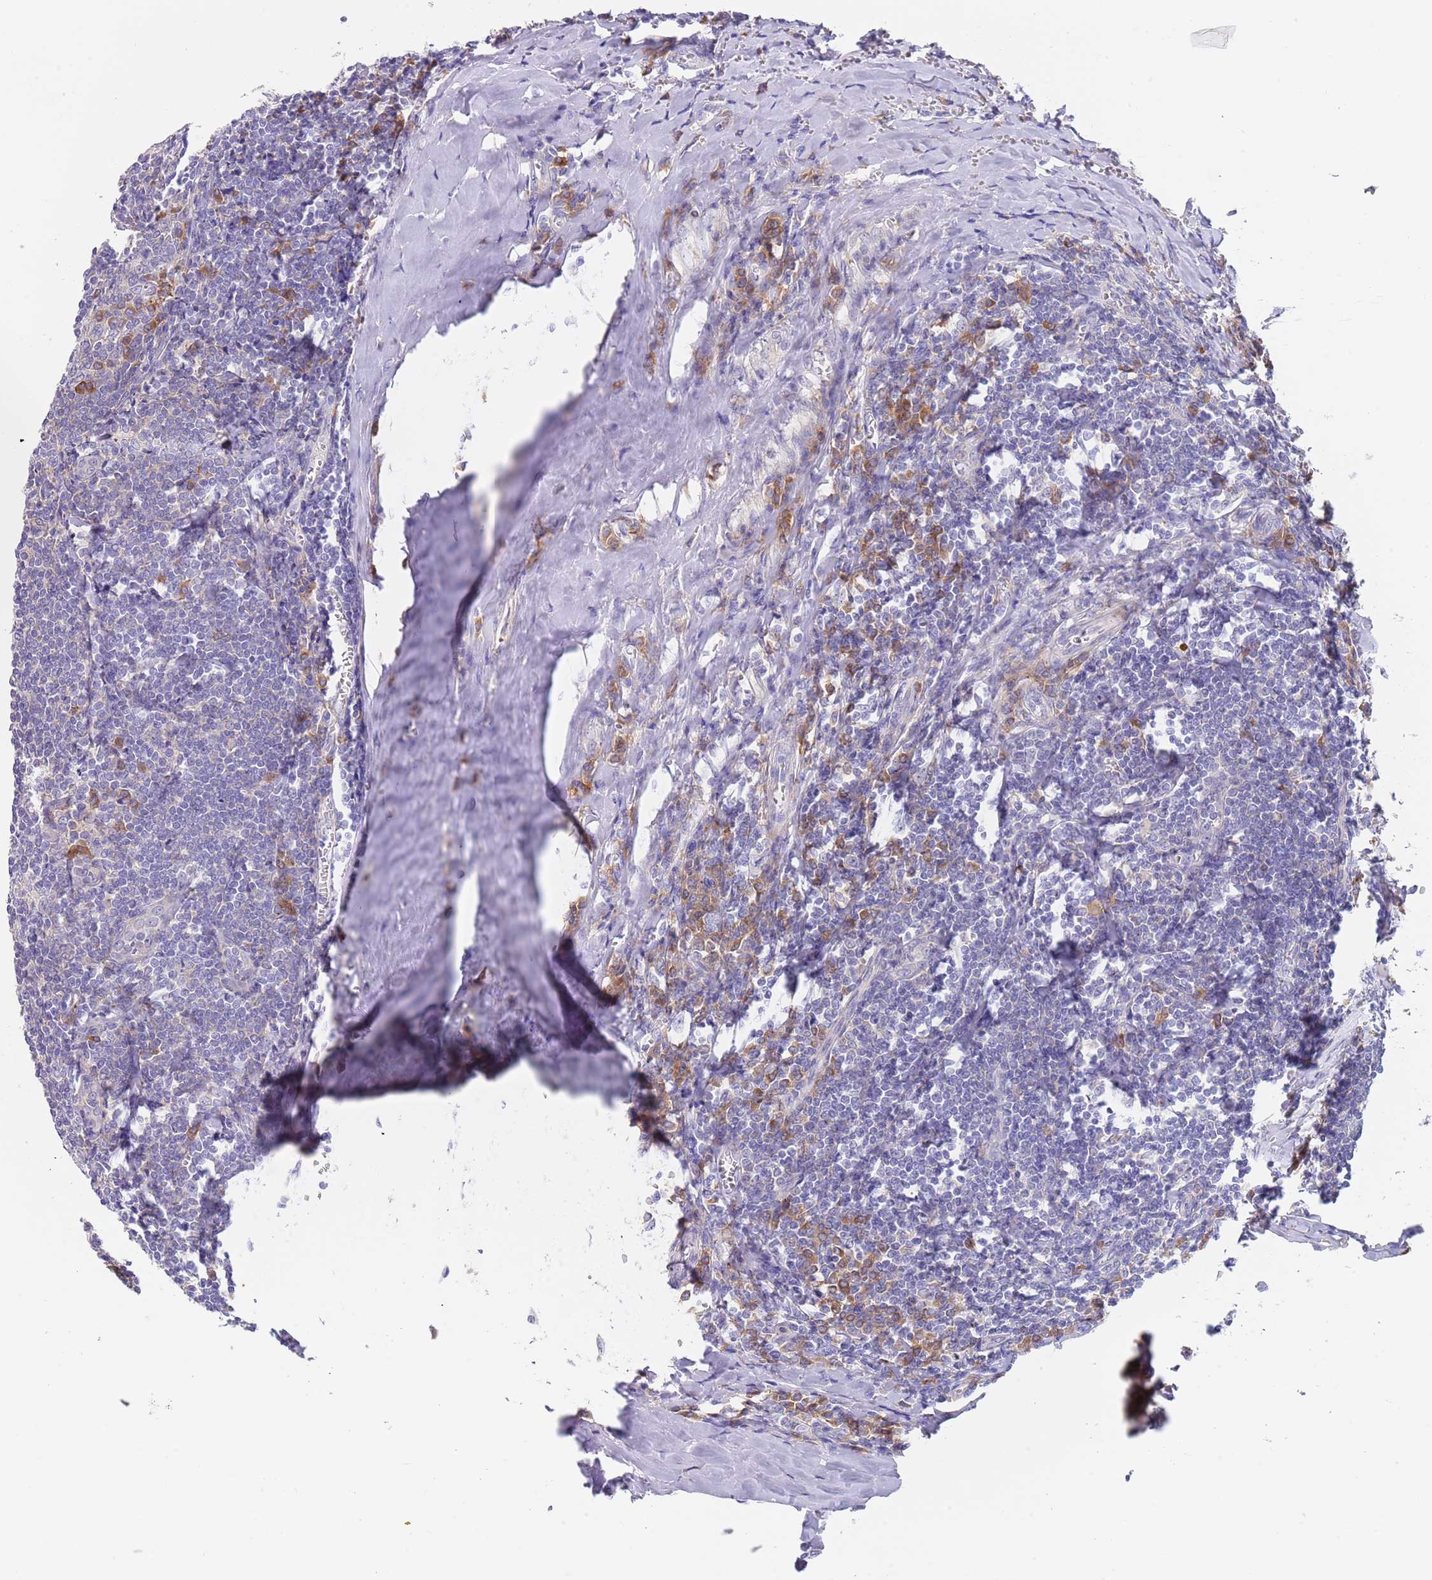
{"staining": {"intensity": "moderate", "quantity": "<25%", "location": "cytoplasmic/membranous"}, "tissue": "tonsil", "cell_type": "Germinal center cells", "image_type": "normal", "snomed": [{"axis": "morphology", "description": "Normal tissue, NOS"}, {"axis": "topography", "description": "Tonsil"}], "caption": "Immunohistochemistry histopathology image of normal human tonsil stained for a protein (brown), which shows low levels of moderate cytoplasmic/membranous staining in about <25% of germinal center cells.", "gene": "TYW1B", "patient": {"sex": "male", "age": 27}}